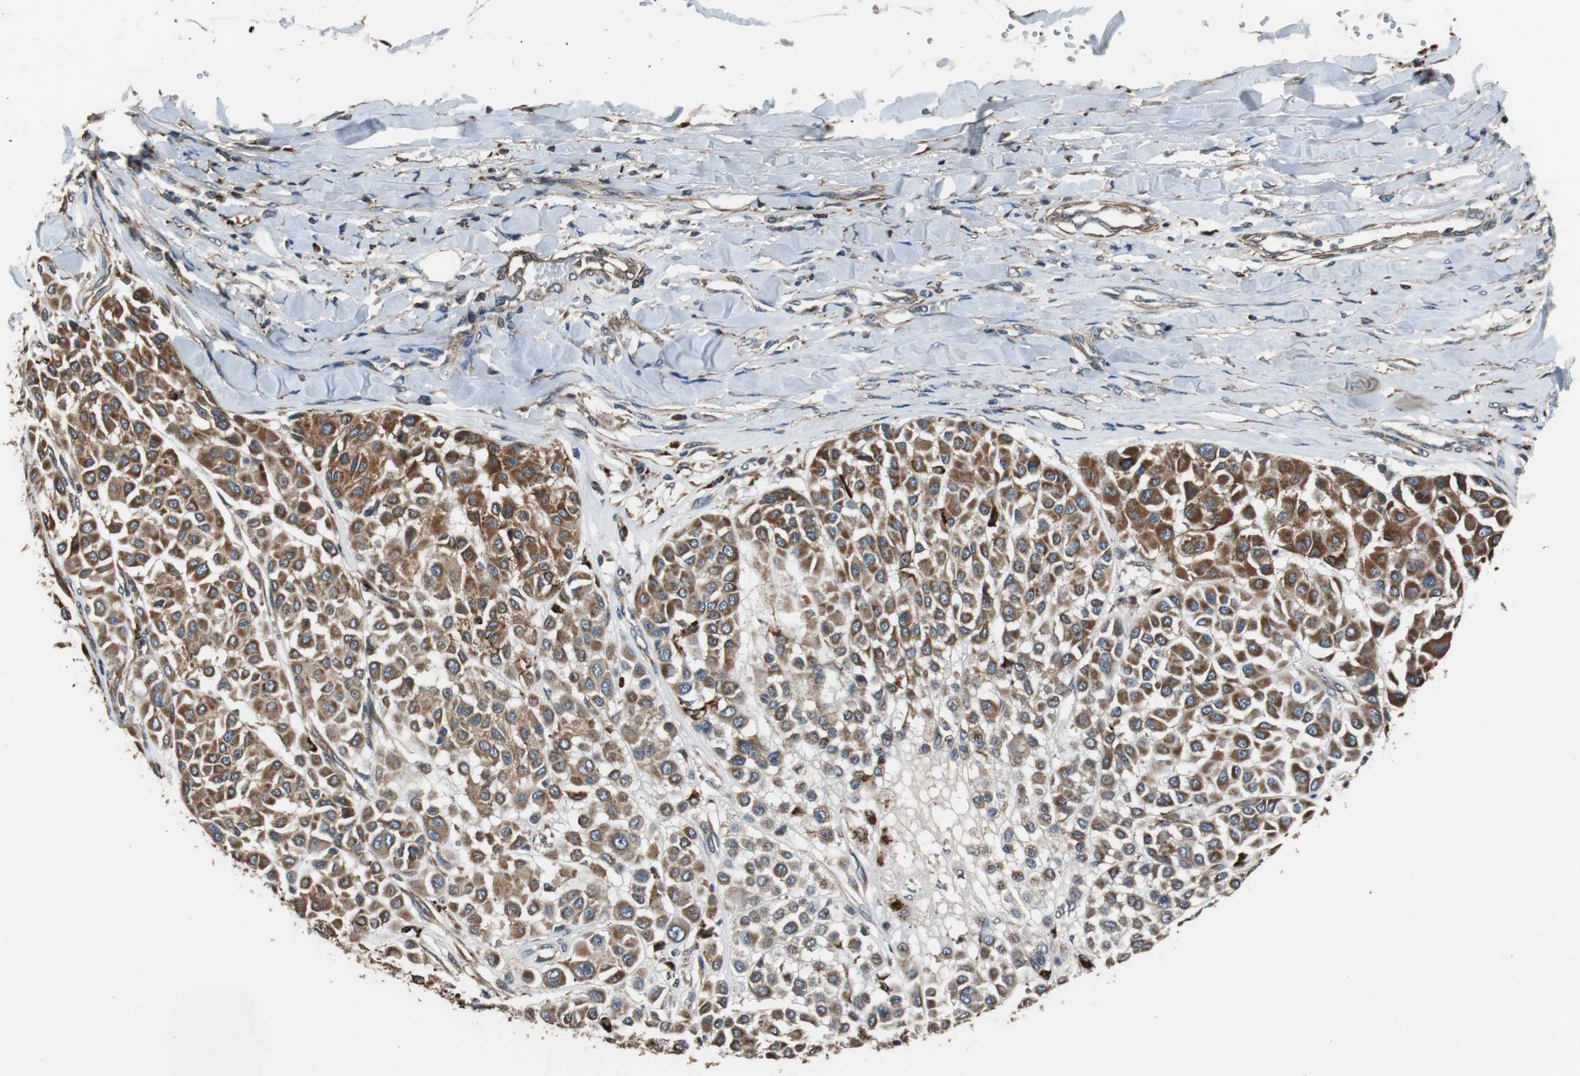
{"staining": {"intensity": "strong", "quantity": ">75%", "location": "cytoplasmic/membranous"}, "tissue": "melanoma", "cell_type": "Tumor cells", "image_type": "cancer", "snomed": [{"axis": "morphology", "description": "Malignant melanoma, Metastatic site"}, {"axis": "topography", "description": "Soft tissue"}], "caption": "IHC image of human melanoma stained for a protein (brown), which exhibits high levels of strong cytoplasmic/membranous positivity in about >75% of tumor cells.", "gene": "PITRM1", "patient": {"sex": "male", "age": 41}}